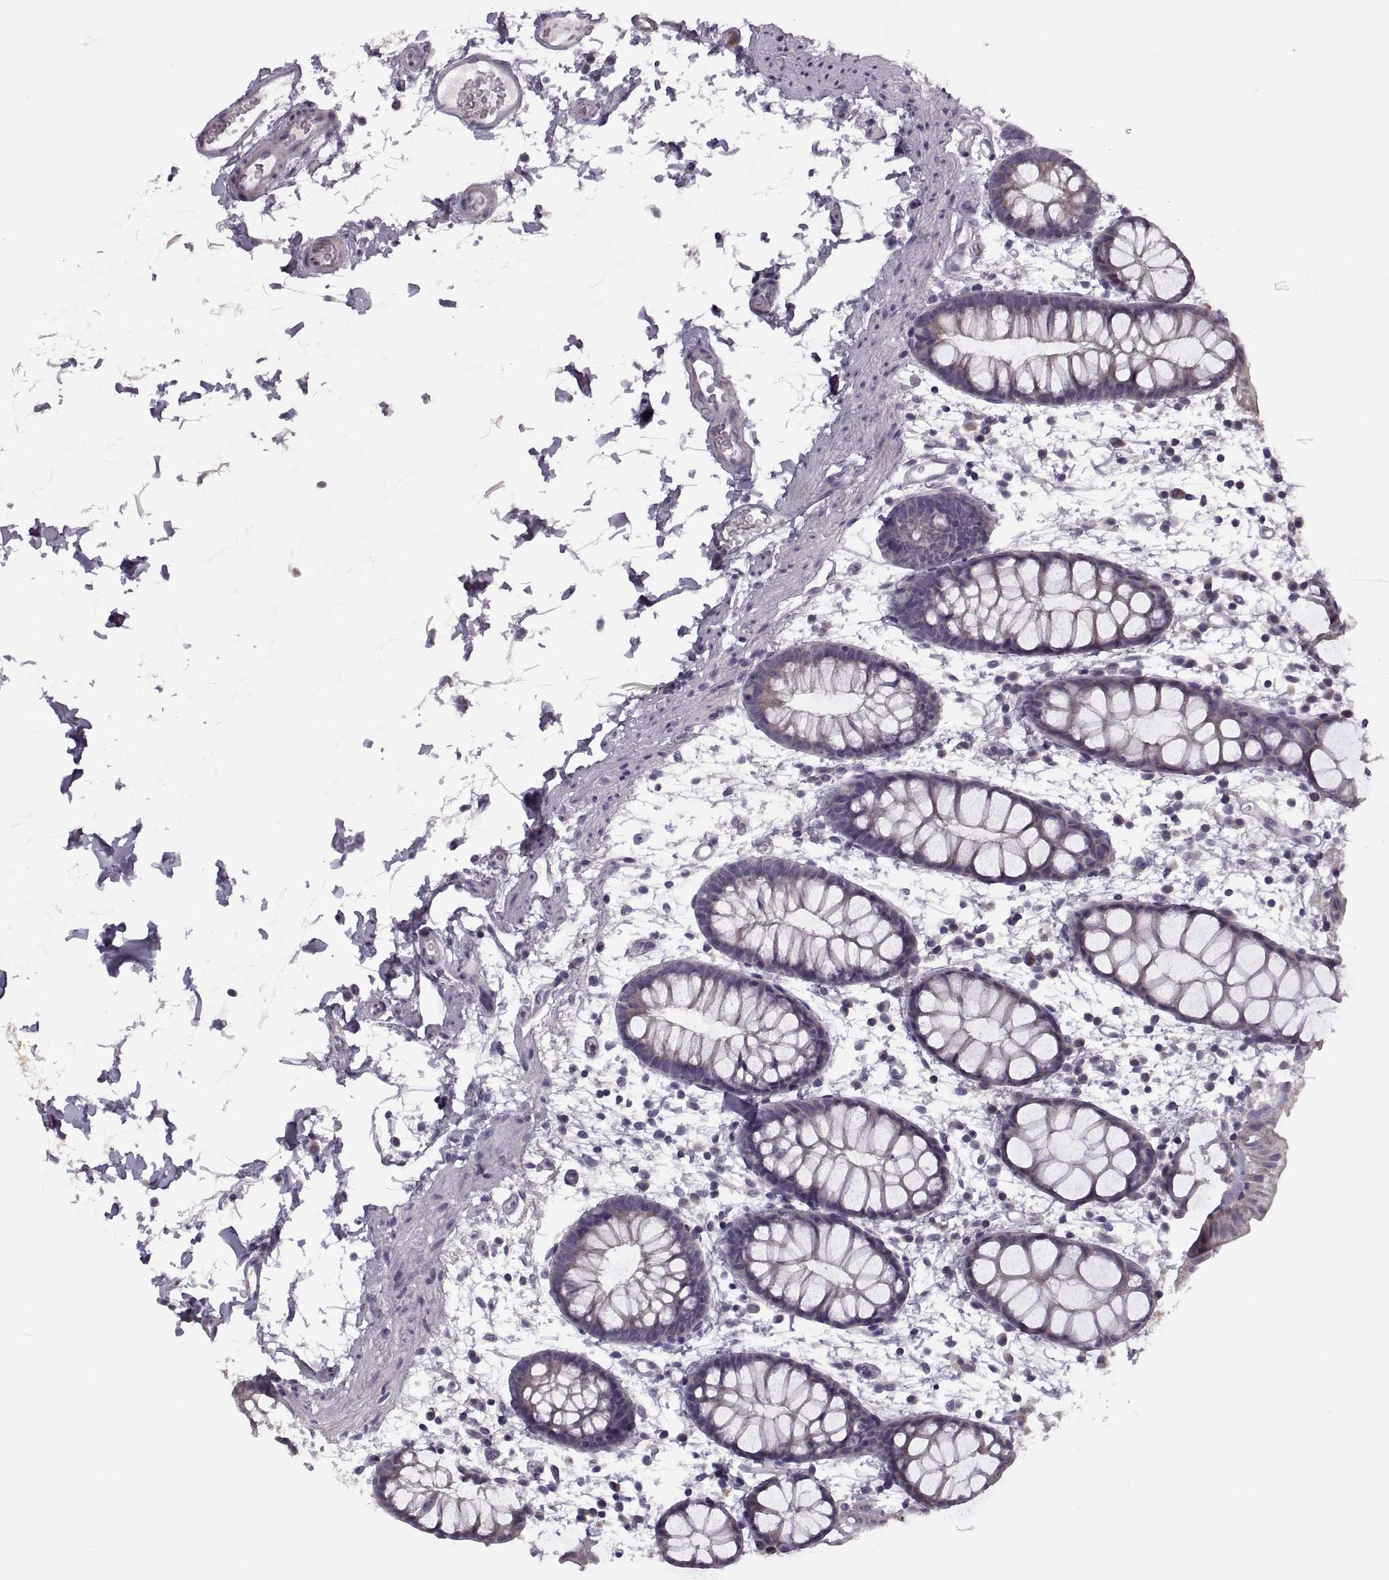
{"staining": {"intensity": "negative", "quantity": "none", "location": "none"}, "tissue": "rectum", "cell_type": "Glandular cells", "image_type": "normal", "snomed": [{"axis": "morphology", "description": "Normal tissue, NOS"}, {"axis": "topography", "description": "Rectum"}], "caption": "Immunohistochemistry image of unremarkable rectum: rectum stained with DAB (3,3'-diaminobenzidine) displays no significant protein staining in glandular cells. Nuclei are stained in blue.", "gene": "PRSS54", "patient": {"sex": "male", "age": 57}}